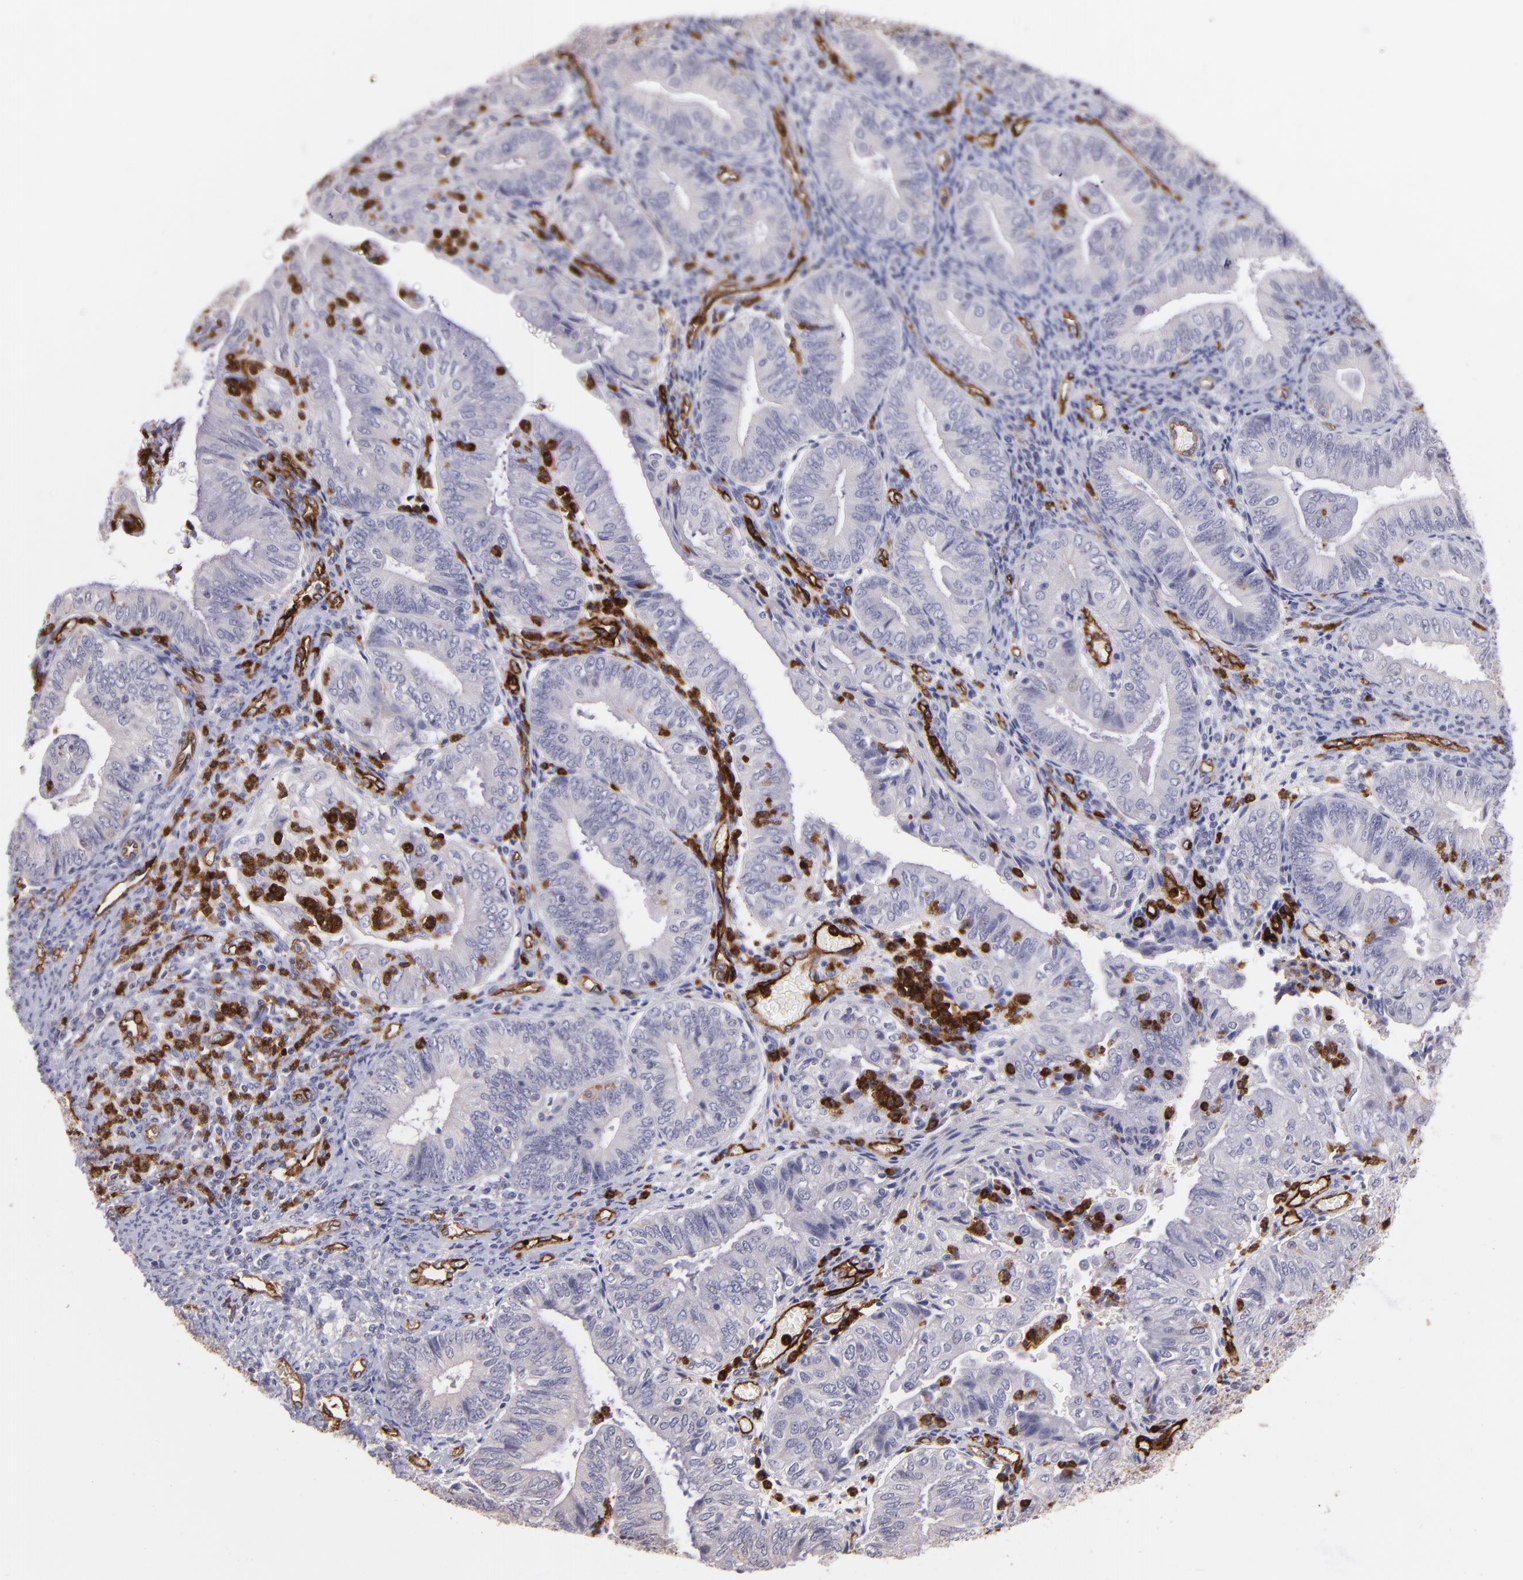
{"staining": {"intensity": "negative", "quantity": "none", "location": "none"}, "tissue": "endometrial cancer", "cell_type": "Tumor cells", "image_type": "cancer", "snomed": [{"axis": "morphology", "description": "Adenocarcinoma, NOS"}, {"axis": "topography", "description": "Endometrium"}], "caption": "A high-resolution photomicrograph shows immunohistochemistry (IHC) staining of endometrial cancer, which shows no significant positivity in tumor cells.", "gene": "DYSF", "patient": {"sex": "female", "age": 55}}